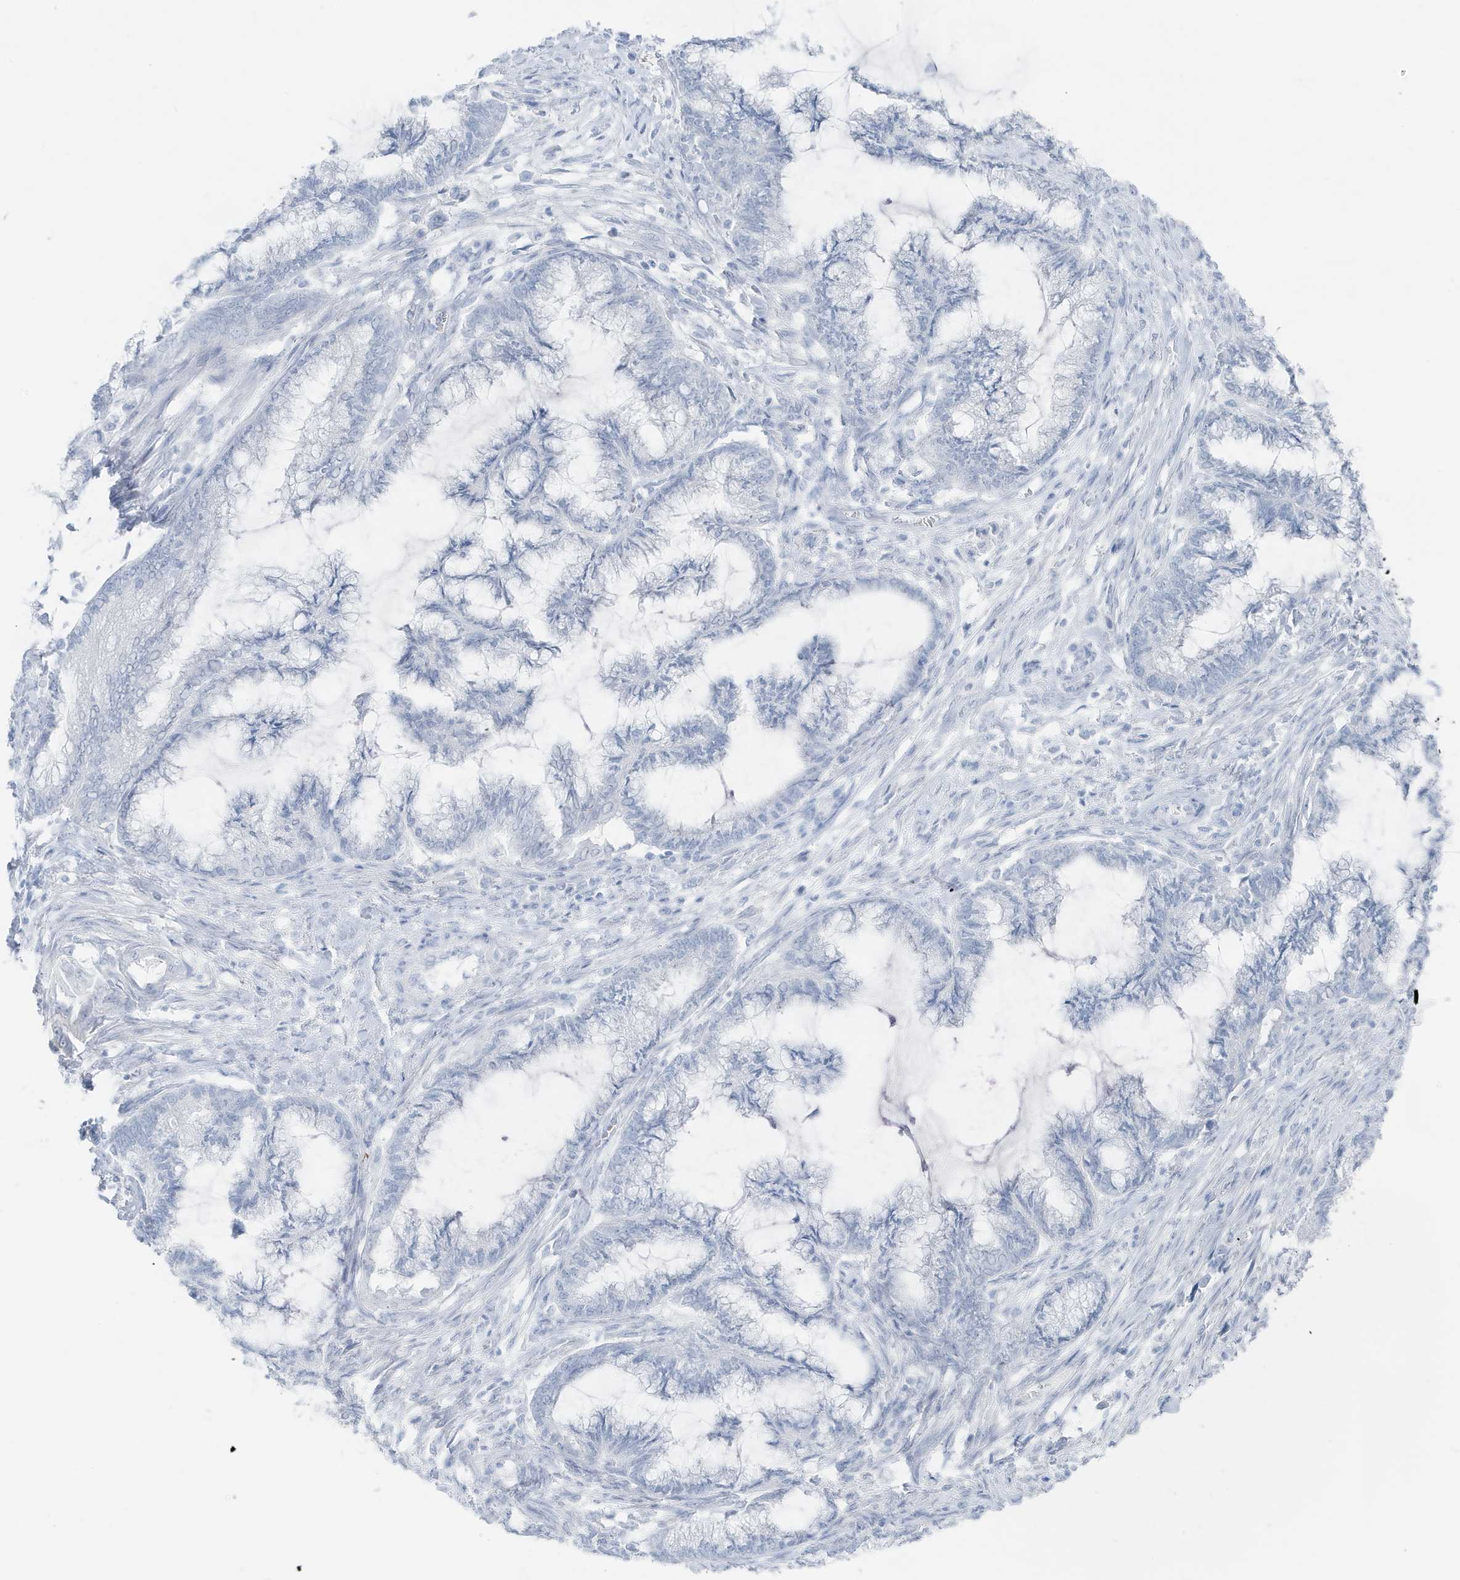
{"staining": {"intensity": "negative", "quantity": "none", "location": "none"}, "tissue": "endometrial cancer", "cell_type": "Tumor cells", "image_type": "cancer", "snomed": [{"axis": "morphology", "description": "Adenocarcinoma, NOS"}, {"axis": "topography", "description": "Endometrium"}], "caption": "Tumor cells show no significant expression in endometrial cancer. Nuclei are stained in blue.", "gene": "ZFP64", "patient": {"sex": "female", "age": 86}}